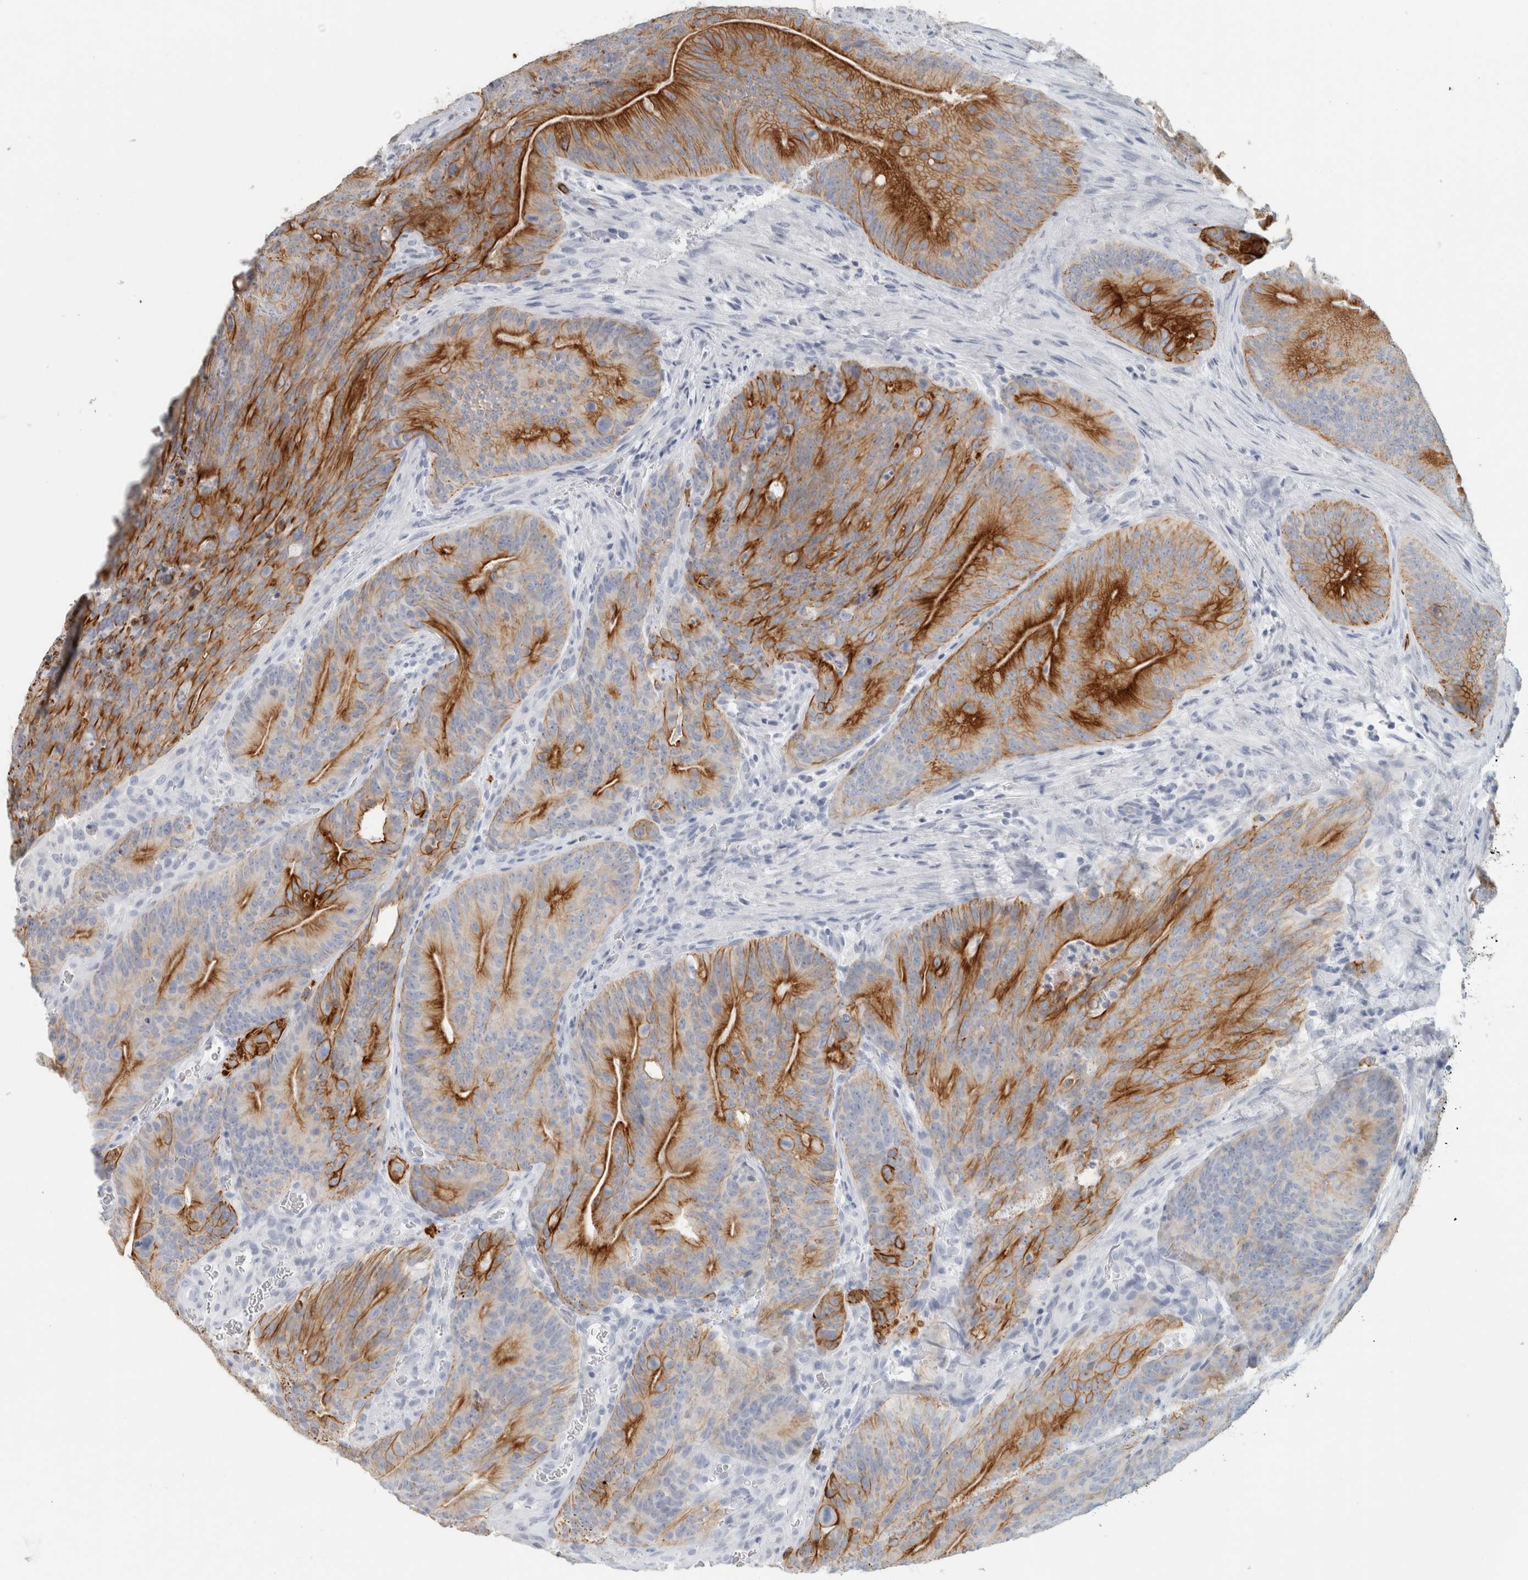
{"staining": {"intensity": "strong", "quantity": "25%-75%", "location": "cytoplasmic/membranous"}, "tissue": "colorectal cancer", "cell_type": "Tumor cells", "image_type": "cancer", "snomed": [{"axis": "morphology", "description": "Normal tissue, NOS"}, {"axis": "topography", "description": "Colon"}], "caption": "Immunohistochemistry staining of colorectal cancer, which displays high levels of strong cytoplasmic/membranous expression in approximately 25%-75% of tumor cells indicating strong cytoplasmic/membranous protein staining. The staining was performed using DAB (3,3'-diaminobenzidine) (brown) for protein detection and nuclei were counterstained in hematoxylin (blue).", "gene": "SLC28A3", "patient": {"sex": "female", "age": 82}}